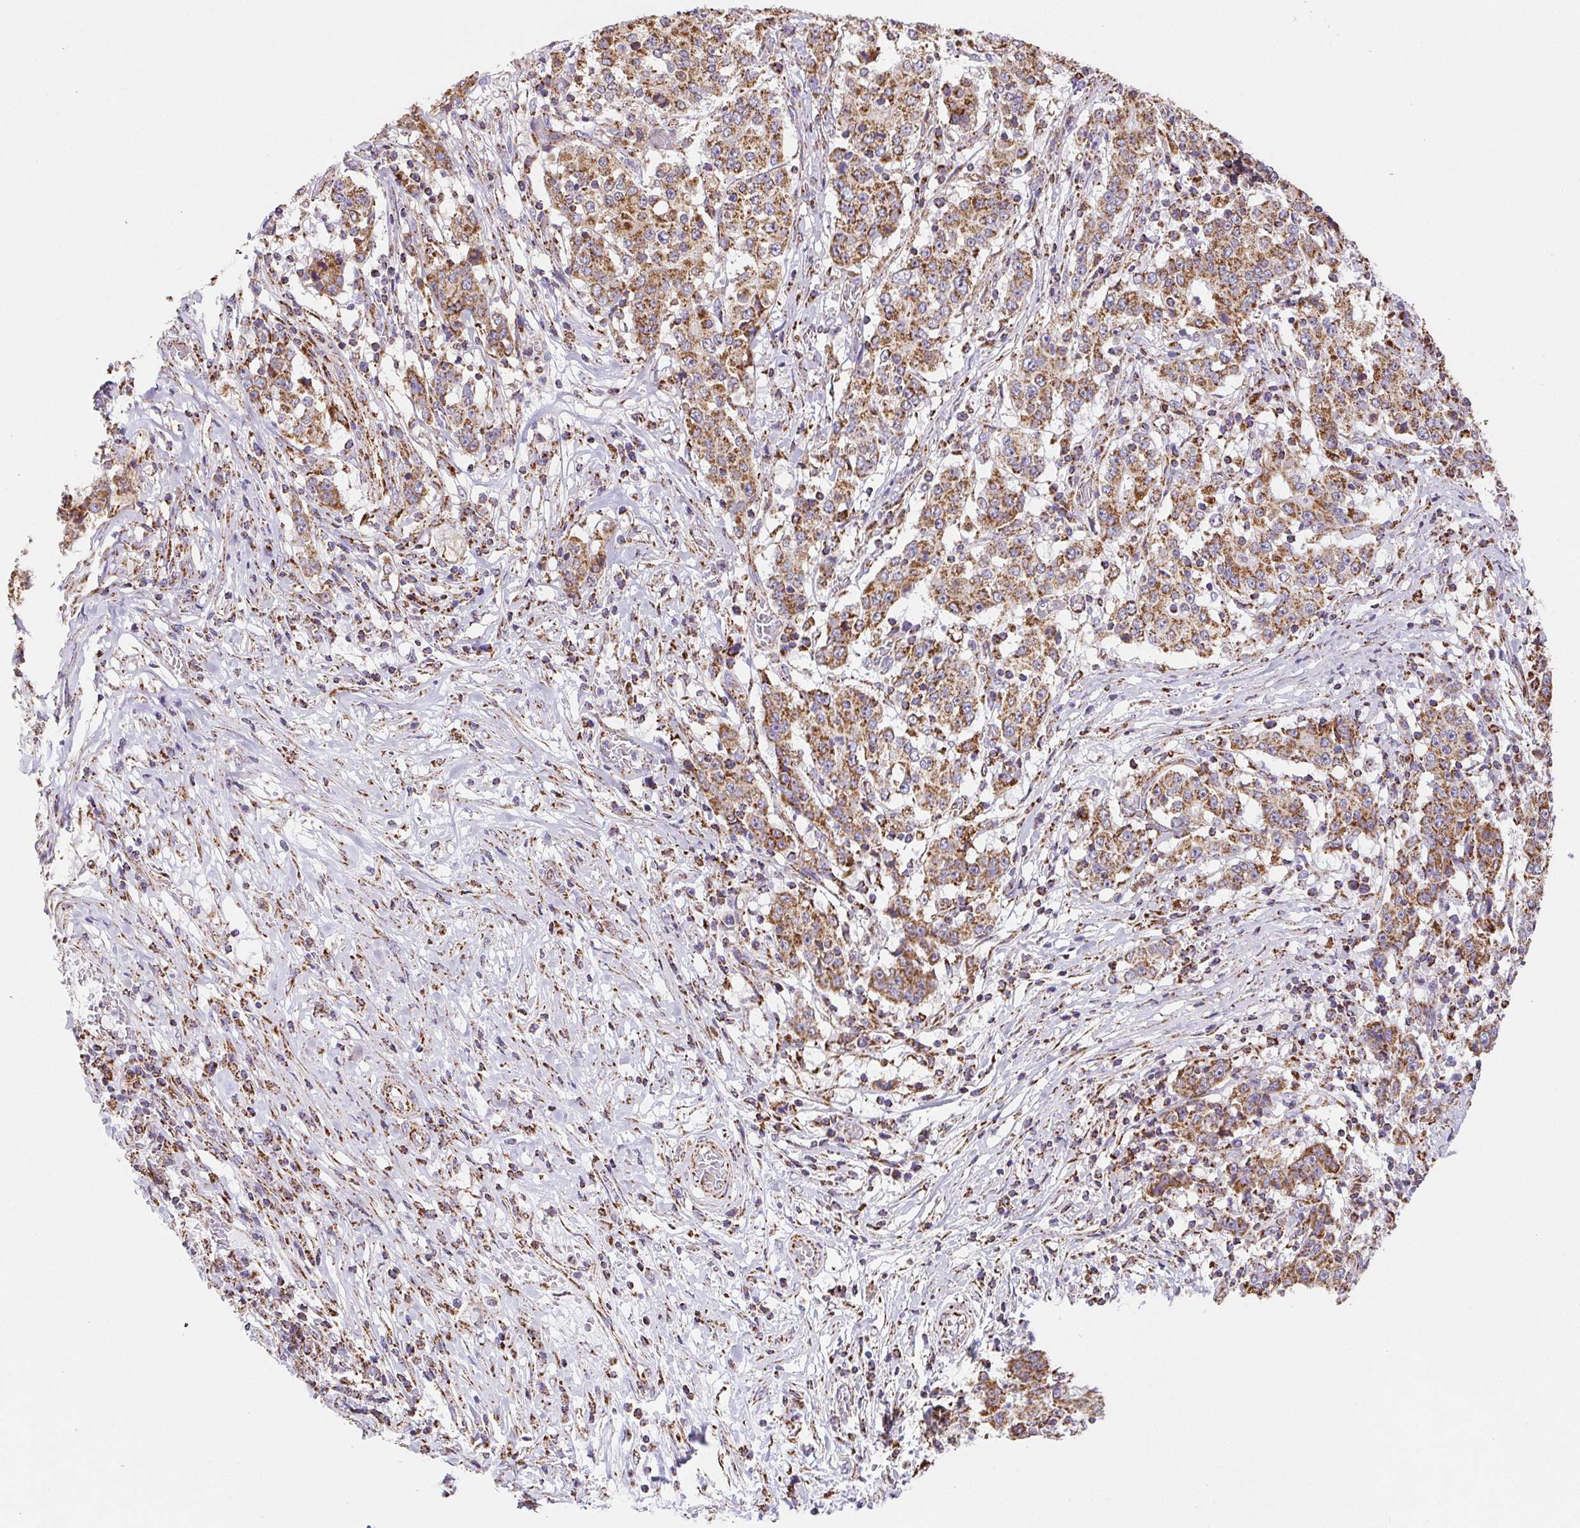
{"staining": {"intensity": "moderate", "quantity": ">75%", "location": "cytoplasmic/membranous"}, "tissue": "stomach cancer", "cell_type": "Tumor cells", "image_type": "cancer", "snomed": [{"axis": "morphology", "description": "Adenocarcinoma, NOS"}, {"axis": "topography", "description": "Stomach"}], "caption": "Adenocarcinoma (stomach) stained with a brown dye reveals moderate cytoplasmic/membranous positive expression in about >75% of tumor cells.", "gene": "NIPSNAP2", "patient": {"sex": "male", "age": 59}}